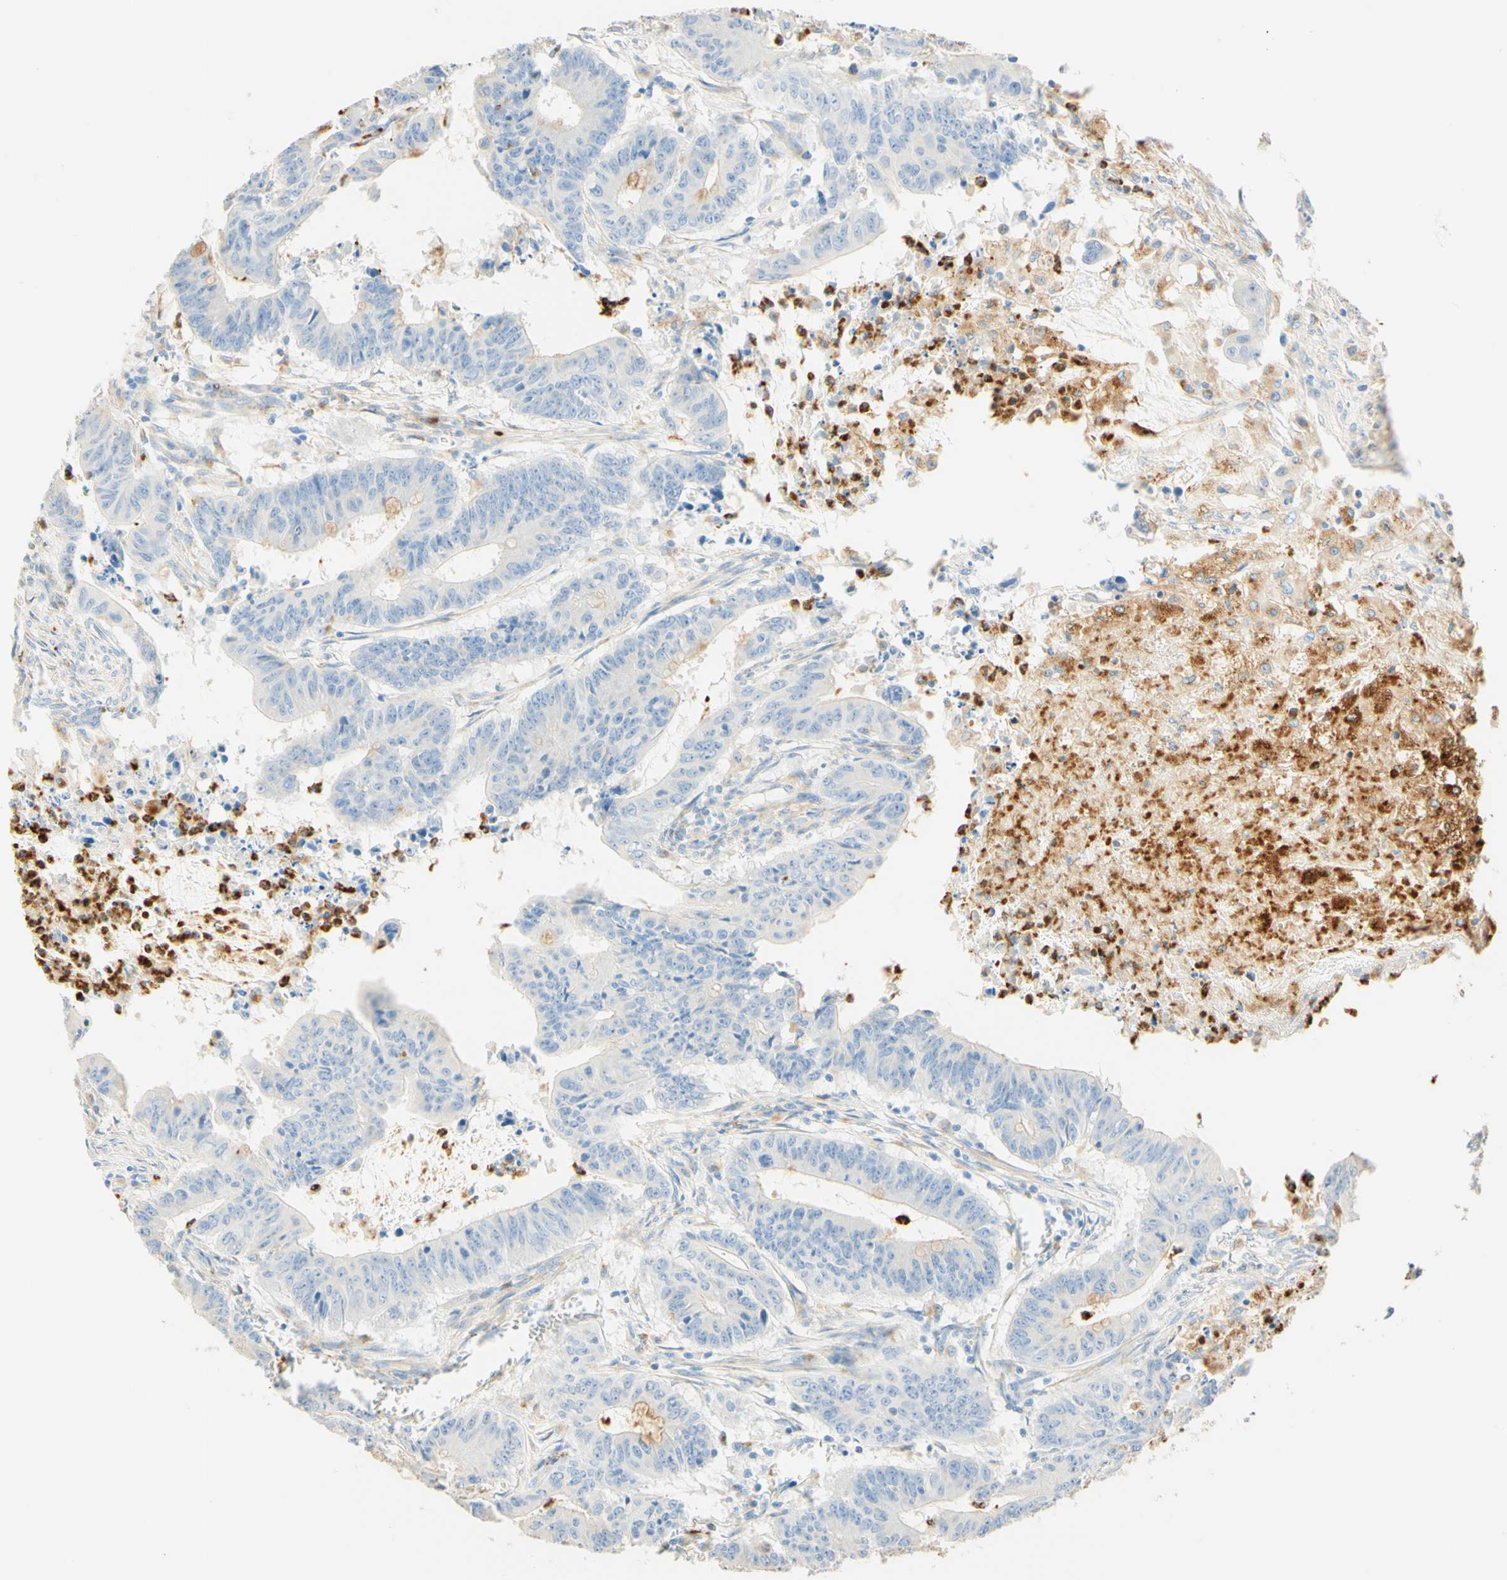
{"staining": {"intensity": "negative", "quantity": "none", "location": "none"}, "tissue": "colorectal cancer", "cell_type": "Tumor cells", "image_type": "cancer", "snomed": [{"axis": "morphology", "description": "Adenocarcinoma, NOS"}, {"axis": "topography", "description": "Colon"}], "caption": "DAB immunohistochemical staining of human colorectal cancer (adenocarcinoma) demonstrates no significant expression in tumor cells.", "gene": "CD63", "patient": {"sex": "male", "age": 45}}